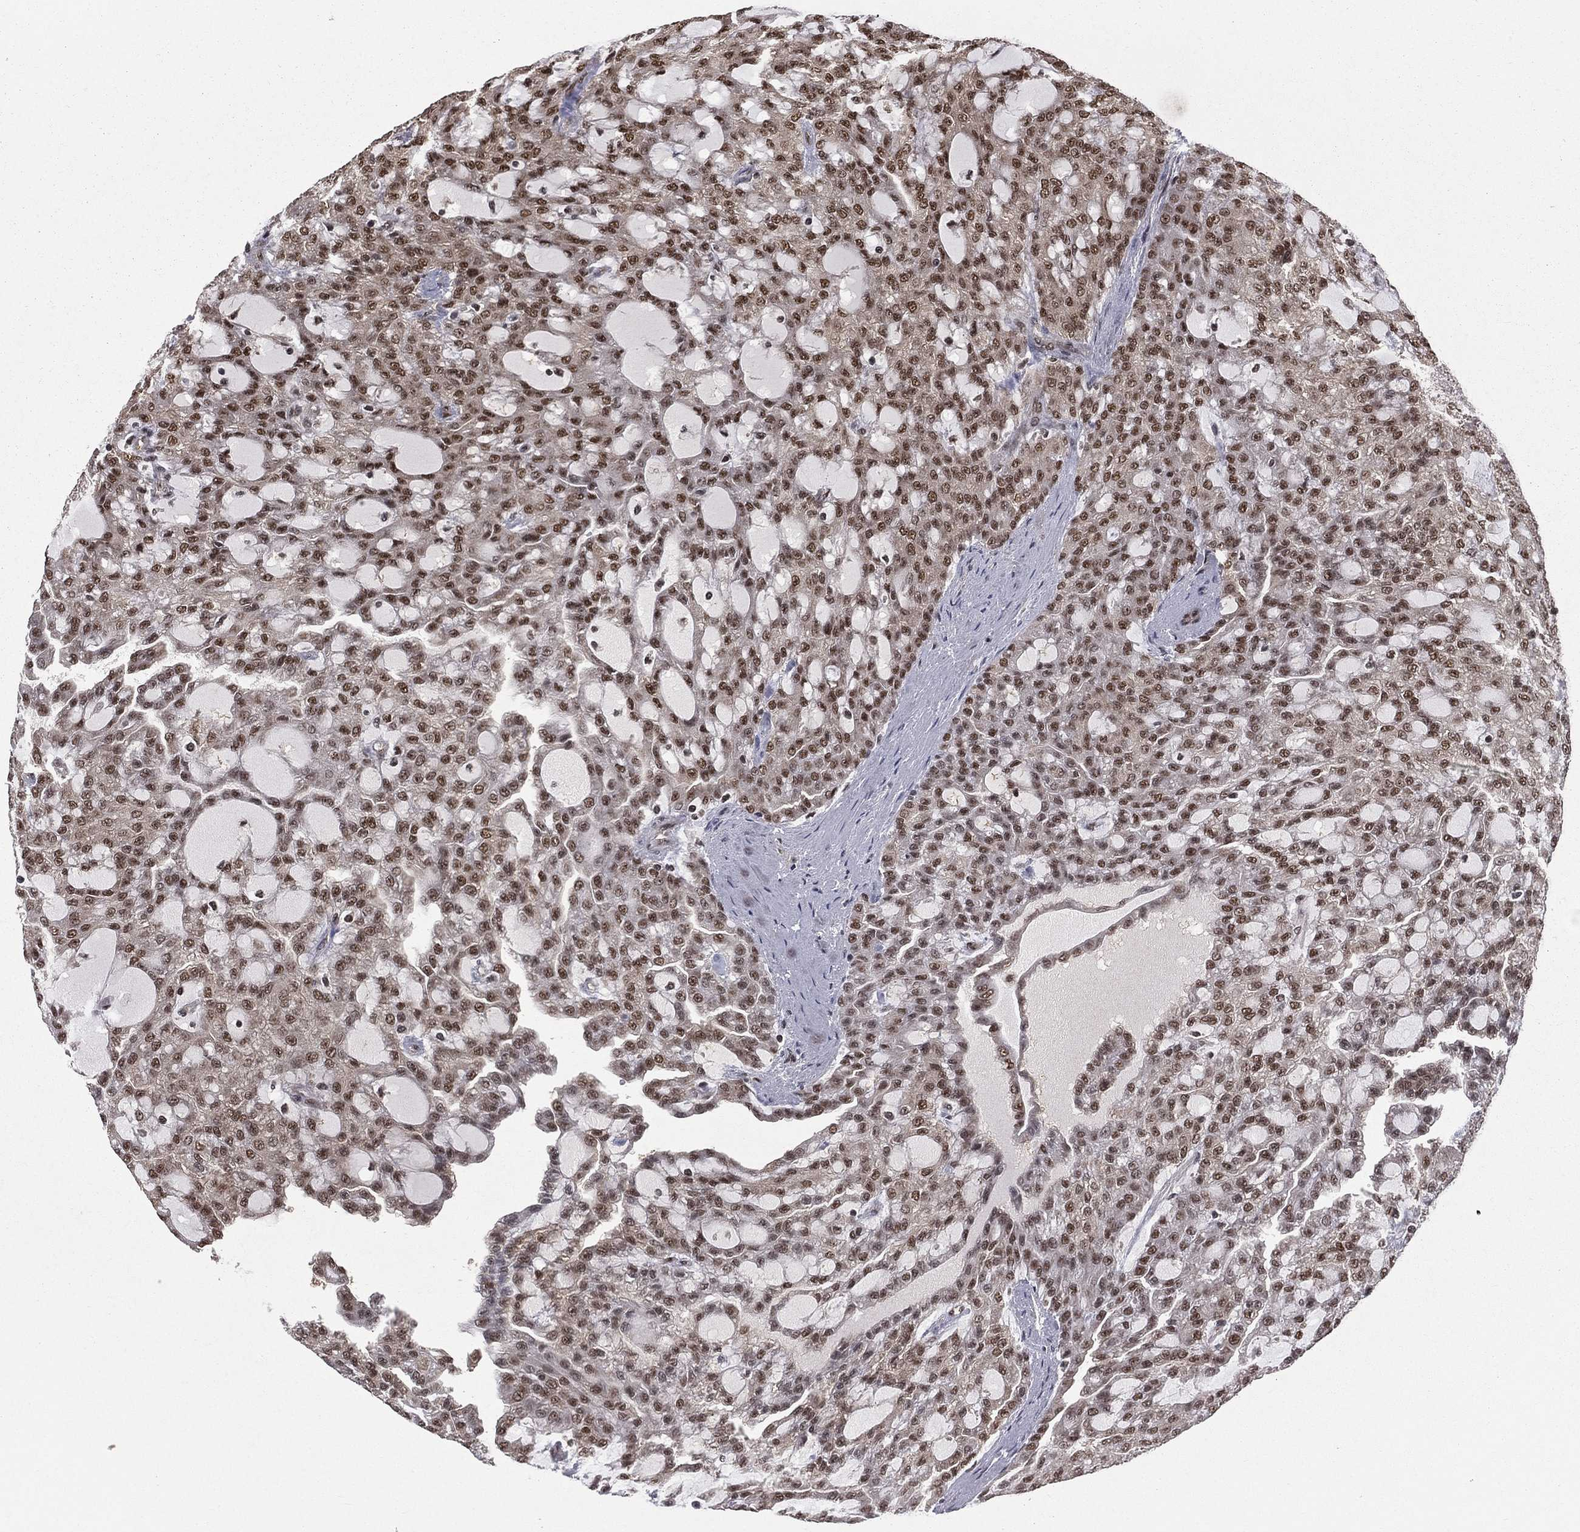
{"staining": {"intensity": "strong", "quantity": "25%-75%", "location": "nuclear"}, "tissue": "renal cancer", "cell_type": "Tumor cells", "image_type": "cancer", "snomed": [{"axis": "morphology", "description": "Adenocarcinoma, NOS"}, {"axis": "topography", "description": "Kidney"}], "caption": "The micrograph reveals a brown stain indicating the presence of a protein in the nuclear of tumor cells in renal cancer (adenocarcinoma). The staining was performed using DAB, with brown indicating positive protein expression. Nuclei are stained blue with hematoxylin.", "gene": "JMJD6", "patient": {"sex": "male", "age": 63}}